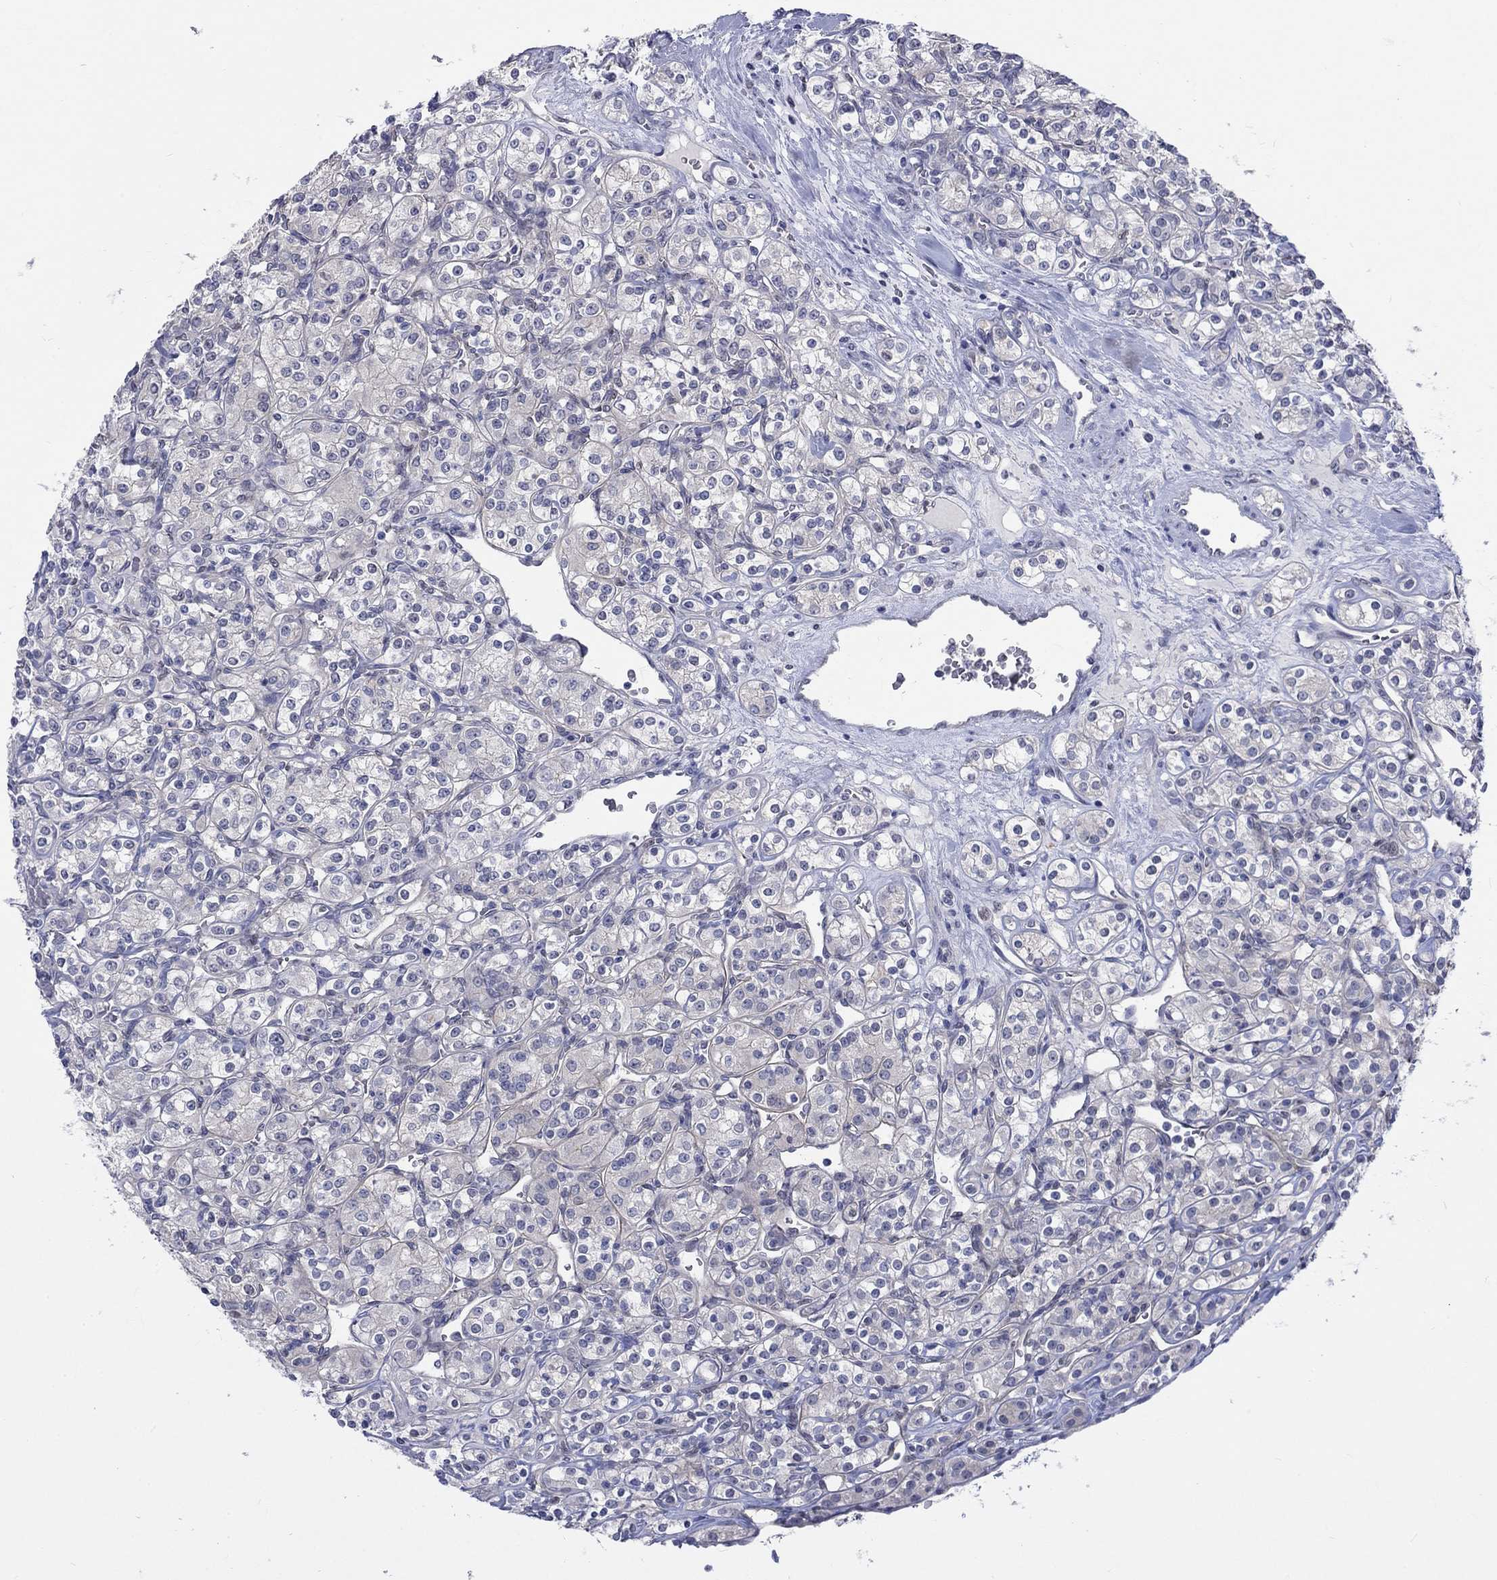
{"staining": {"intensity": "negative", "quantity": "none", "location": "none"}, "tissue": "renal cancer", "cell_type": "Tumor cells", "image_type": "cancer", "snomed": [{"axis": "morphology", "description": "Adenocarcinoma, NOS"}, {"axis": "topography", "description": "Kidney"}], "caption": "The micrograph demonstrates no staining of tumor cells in renal cancer (adenocarcinoma). Brightfield microscopy of immunohistochemistry stained with DAB (brown) and hematoxylin (blue), captured at high magnification.", "gene": "EGFLAM", "patient": {"sex": "male", "age": 77}}